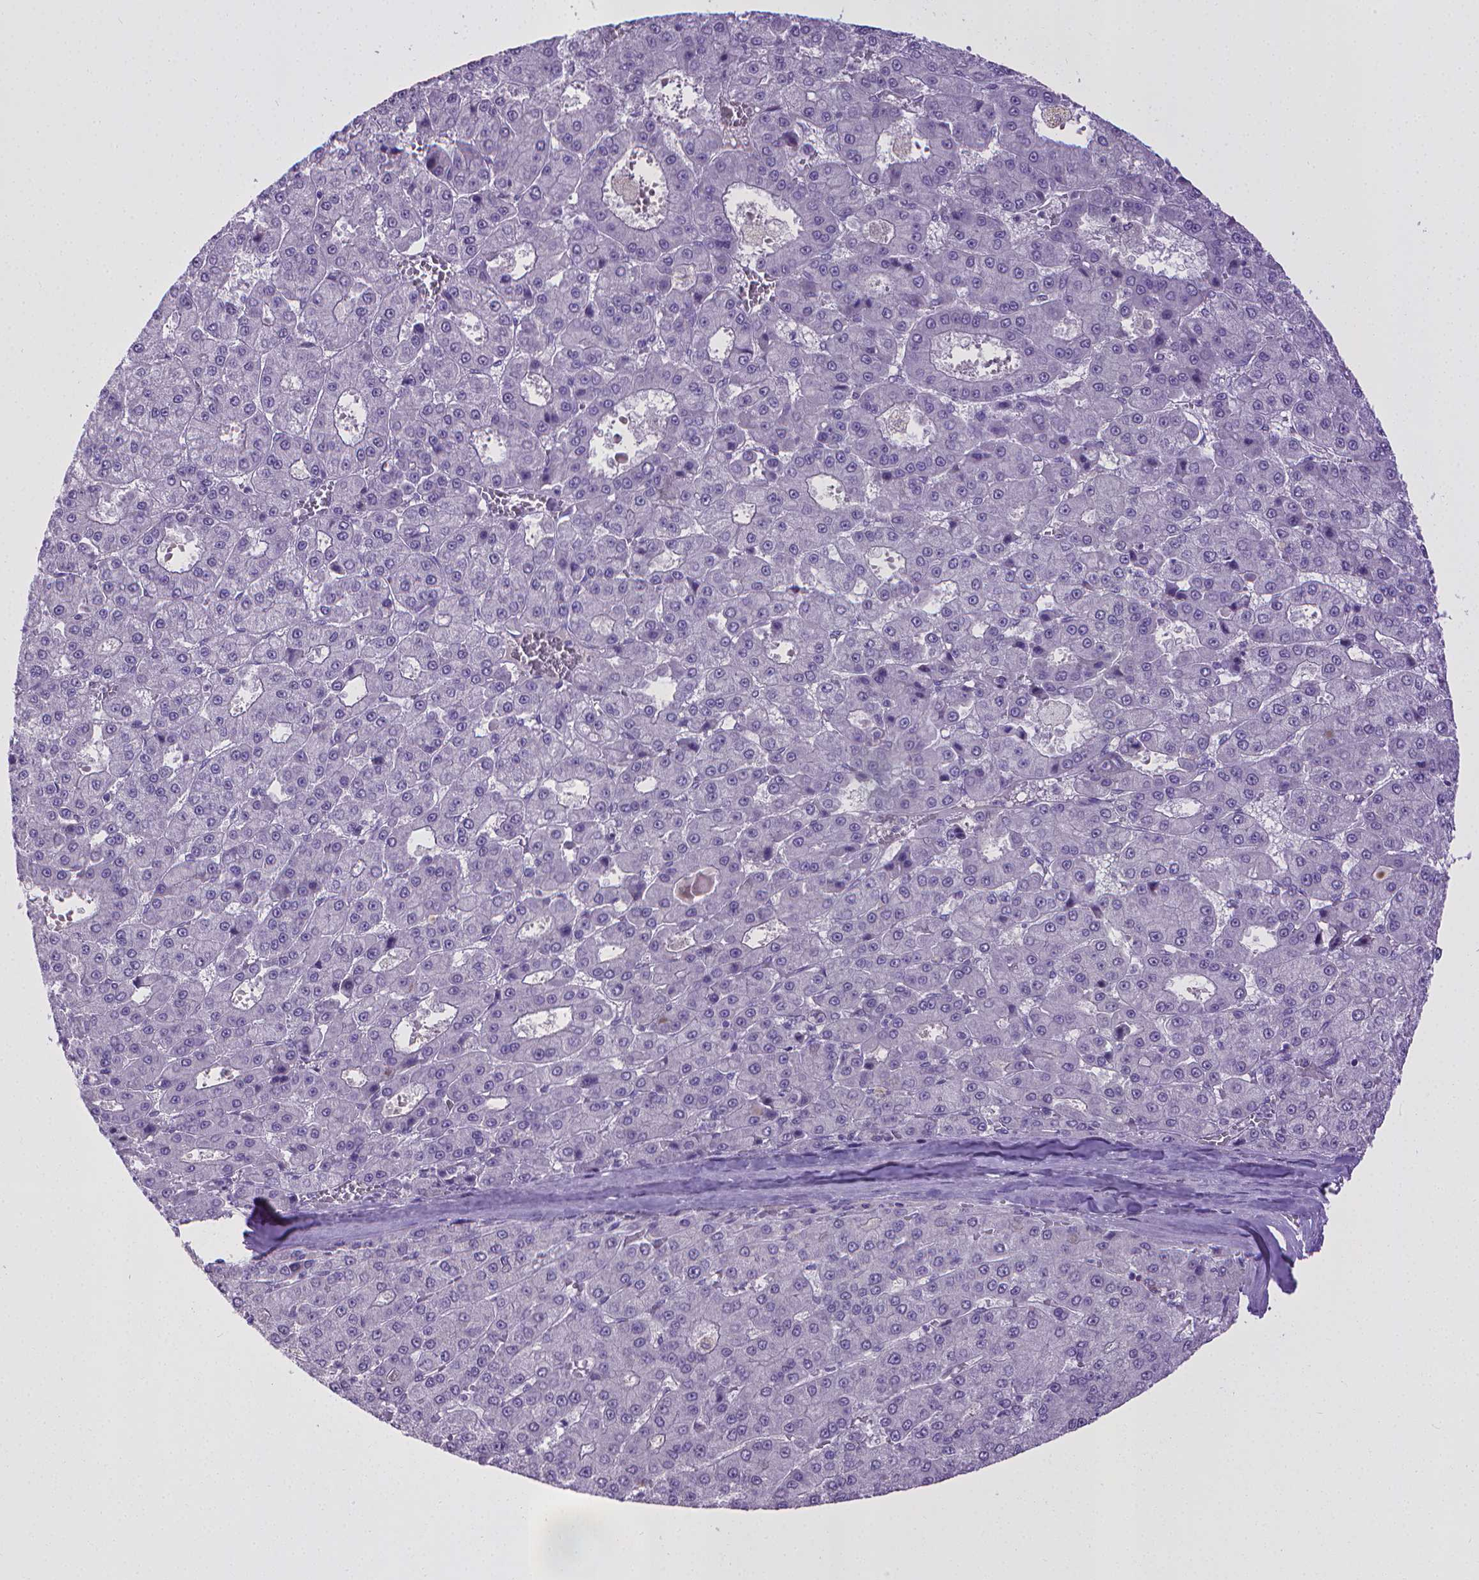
{"staining": {"intensity": "negative", "quantity": "none", "location": "none"}, "tissue": "liver cancer", "cell_type": "Tumor cells", "image_type": "cancer", "snomed": [{"axis": "morphology", "description": "Carcinoma, Hepatocellular, NOS"}, {"axis": "topography", "description": "Liver"}], "caption": "This is an IHC photomicrograph of liver cancer (hepatocellular carcinoma). There is no expression in tumor cells.", "gene": "KMO", "patient": {"sex": "male", "age": 70}}